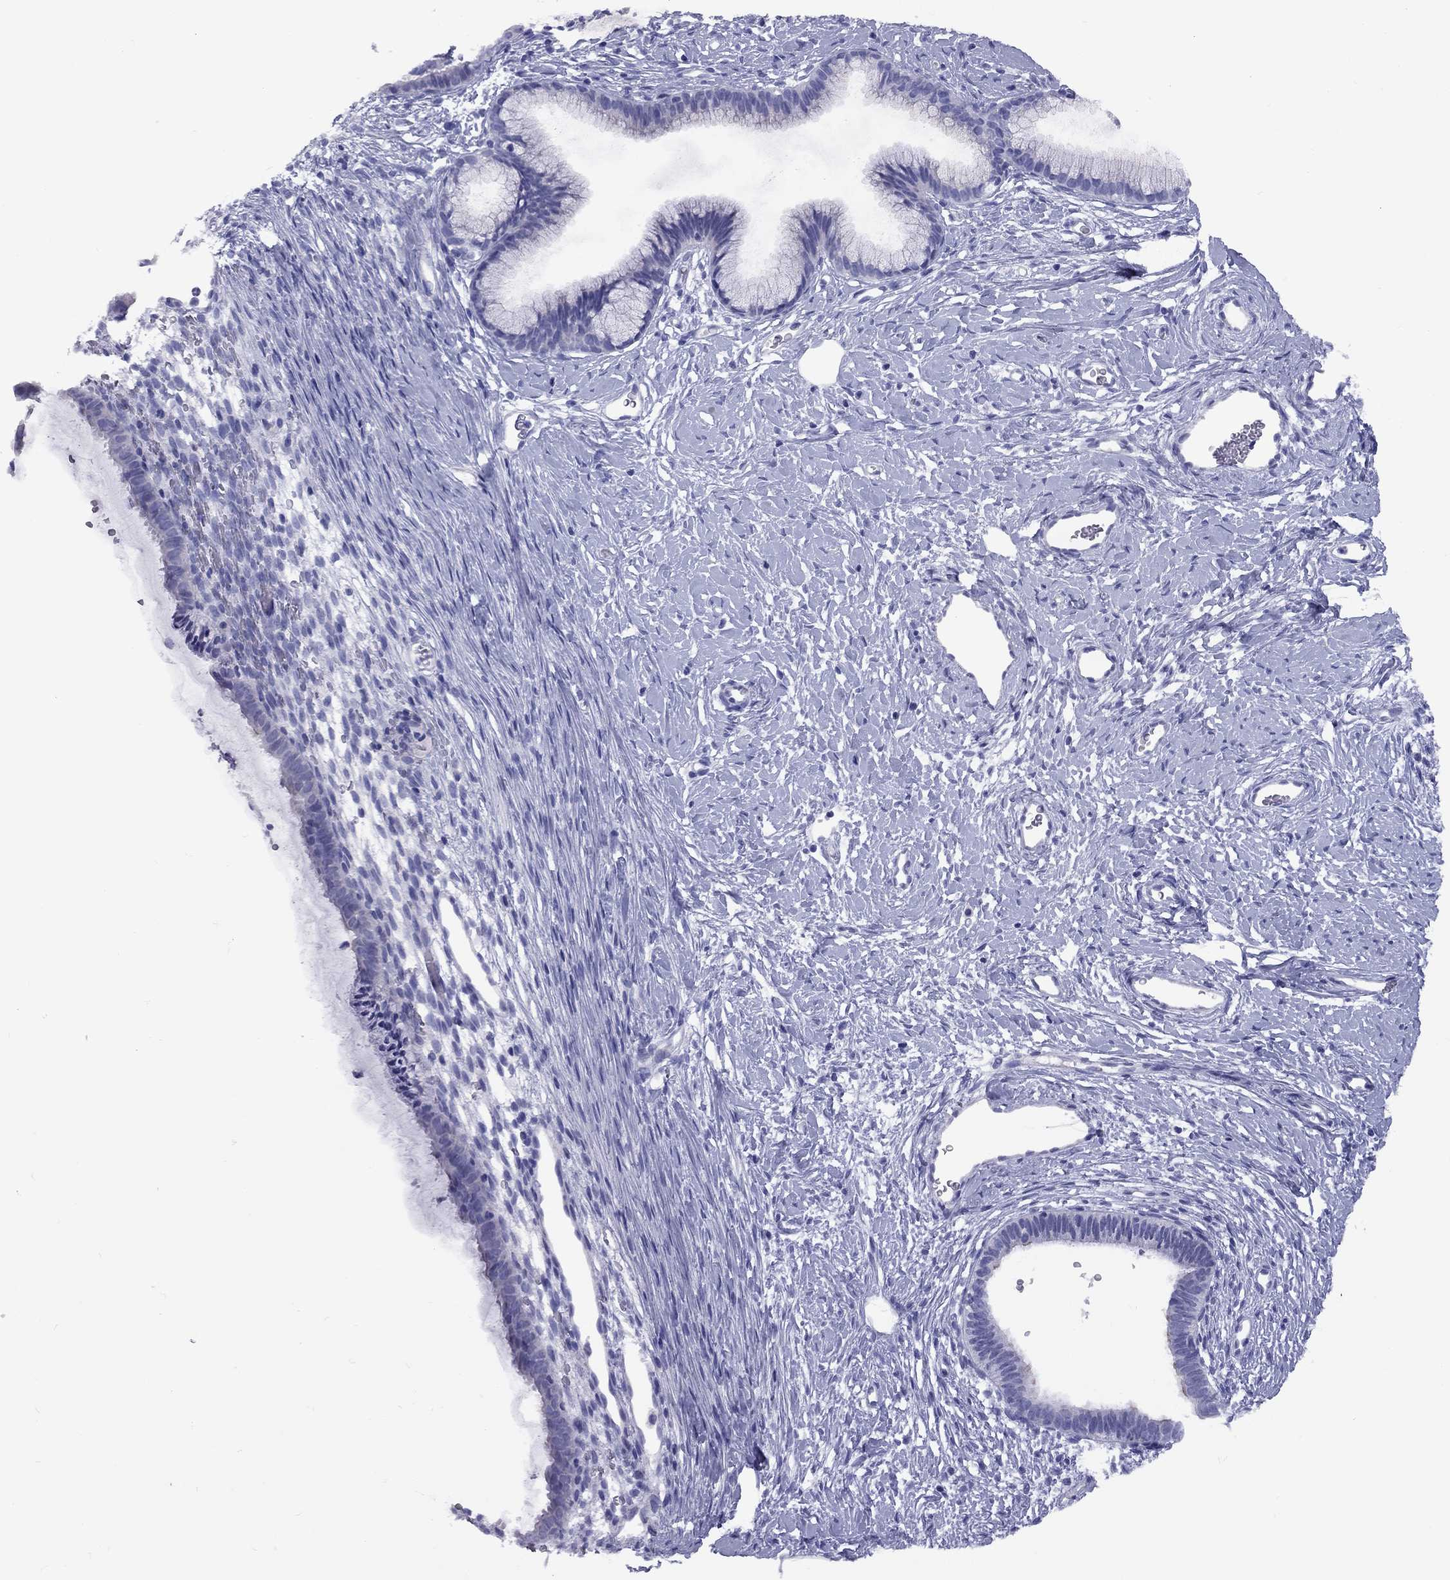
{"staining": {"intensity": "negative", "quantity": "none", "location": "none"}, "tissue": "cervix", "cell_type": "Glandular cells", "image_type": "normal", "snomed": [{"axis": "morphology", "description": "Normal tissue, NOS"}, {"axis": "topography", "description": "Cervix"}], "caption": "Immunohistochemistry micrograph of benign cervix: cervix stained with DAB demonstrates no significant protein positivity in glandular cells. The staining was performed using DAB (3,3'-diaminobenzidine) to visualize the protein expression in brown, while the nuclei were stained in blue with hematoxylin (Magnification: 20x).", "gene": "FSCN3", "patient": {"sex": "female", "age": 40}}